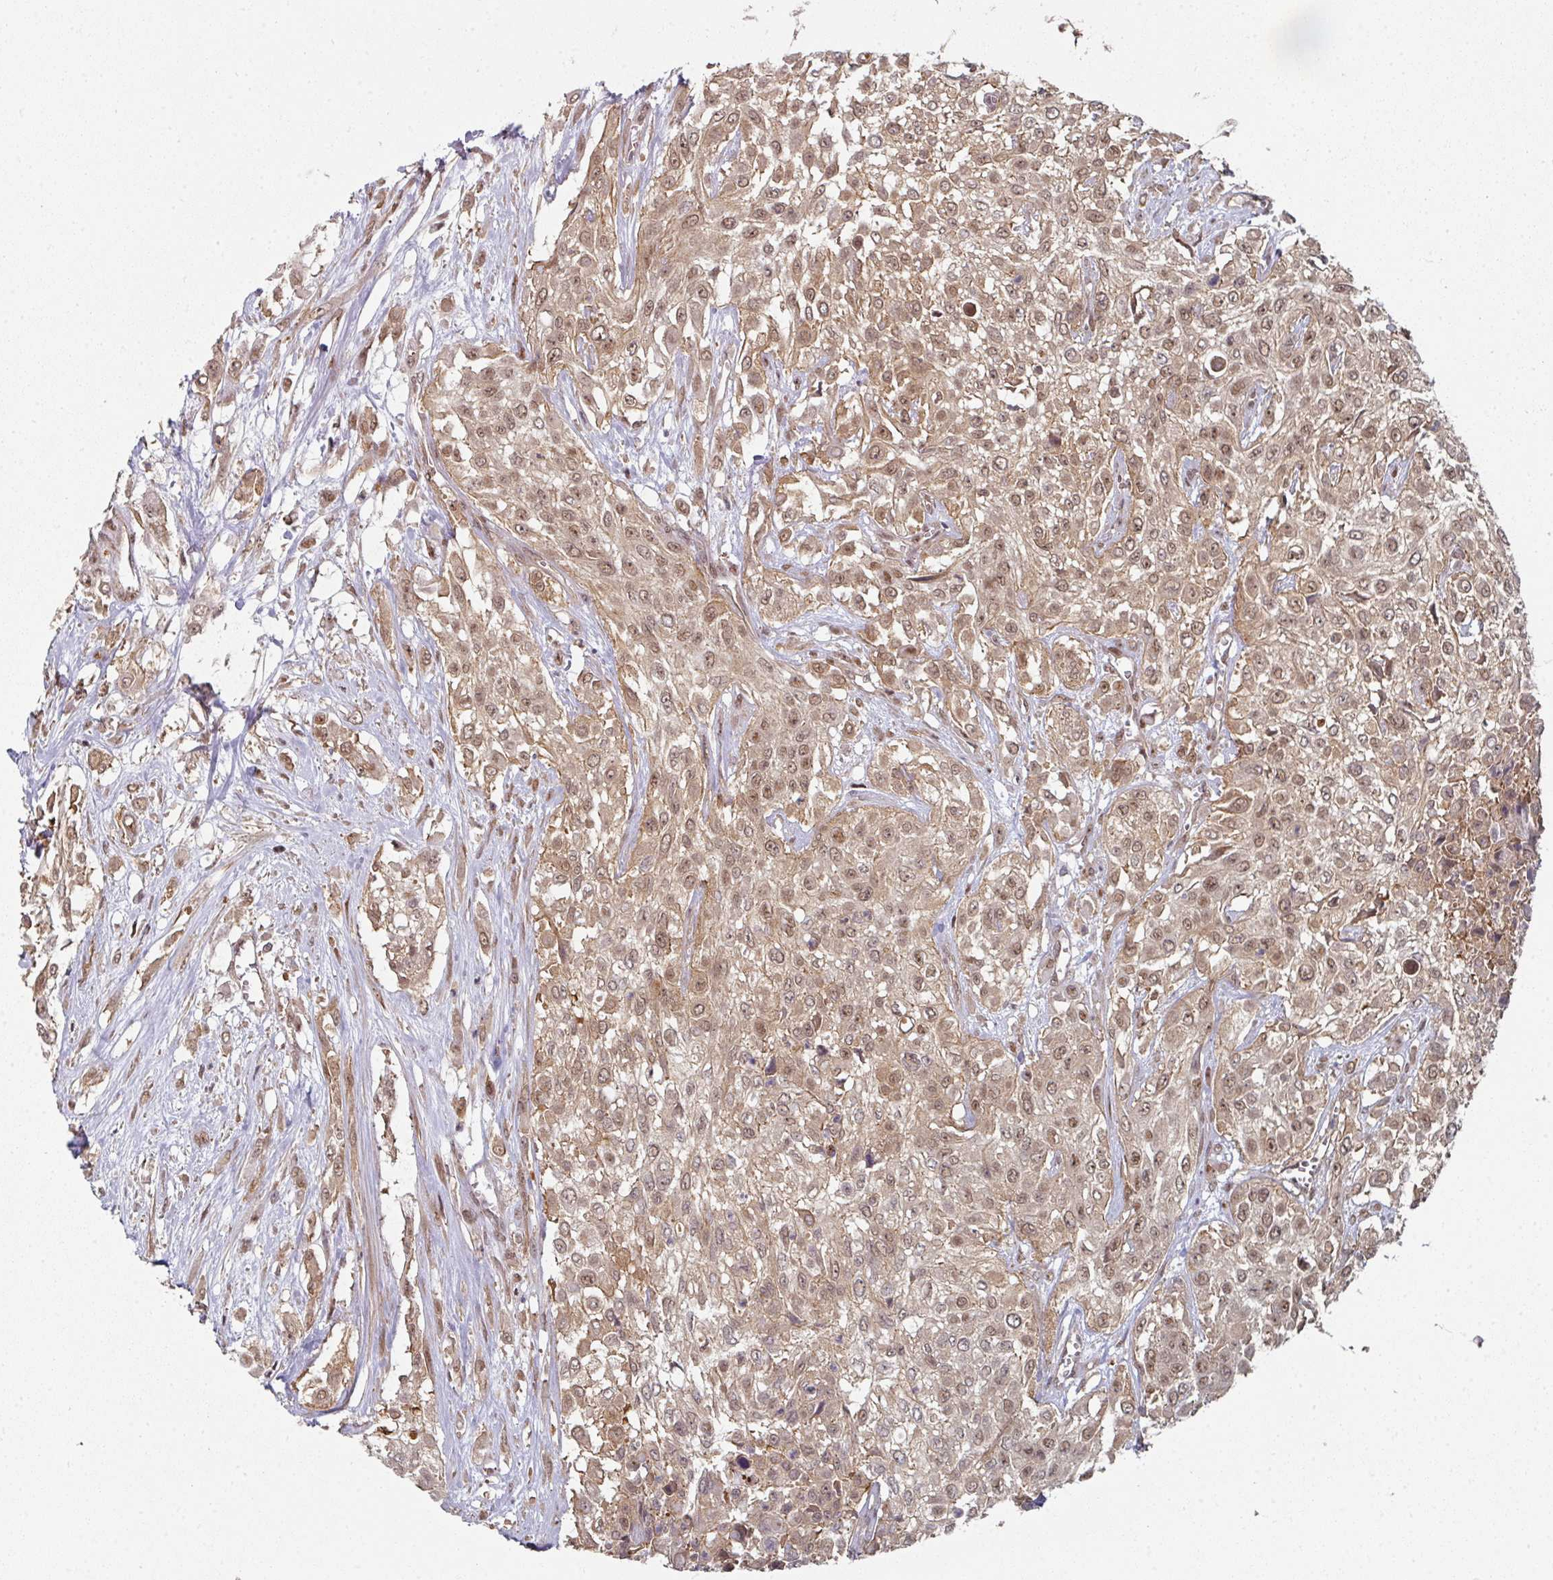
{"staining": {"intensity": "moderate", "quantity": ">75%", "location": "cytoplasmic/membranous,nuclear"}, "tissue": "urothelial cancer", "cell_type": "Tumor cells", "image_type": "cancer", "snomed": [{"axis": "morphology", "description": "Urothelial carcinoma, High grade"}, {"axis": "topography", "description": "Urinary bladder"}], "caption": "A photomicrograph of urothelial carcinoma (high-grade) stained for a protein demonstrates moderate cytoplasmic/membranous and nuclear brown staining in tumor cells. (IHC, brightfield microscopy, high magnification).", "gene": "PSME3IP1", "patient": {"sex": "male", "age": 57}}